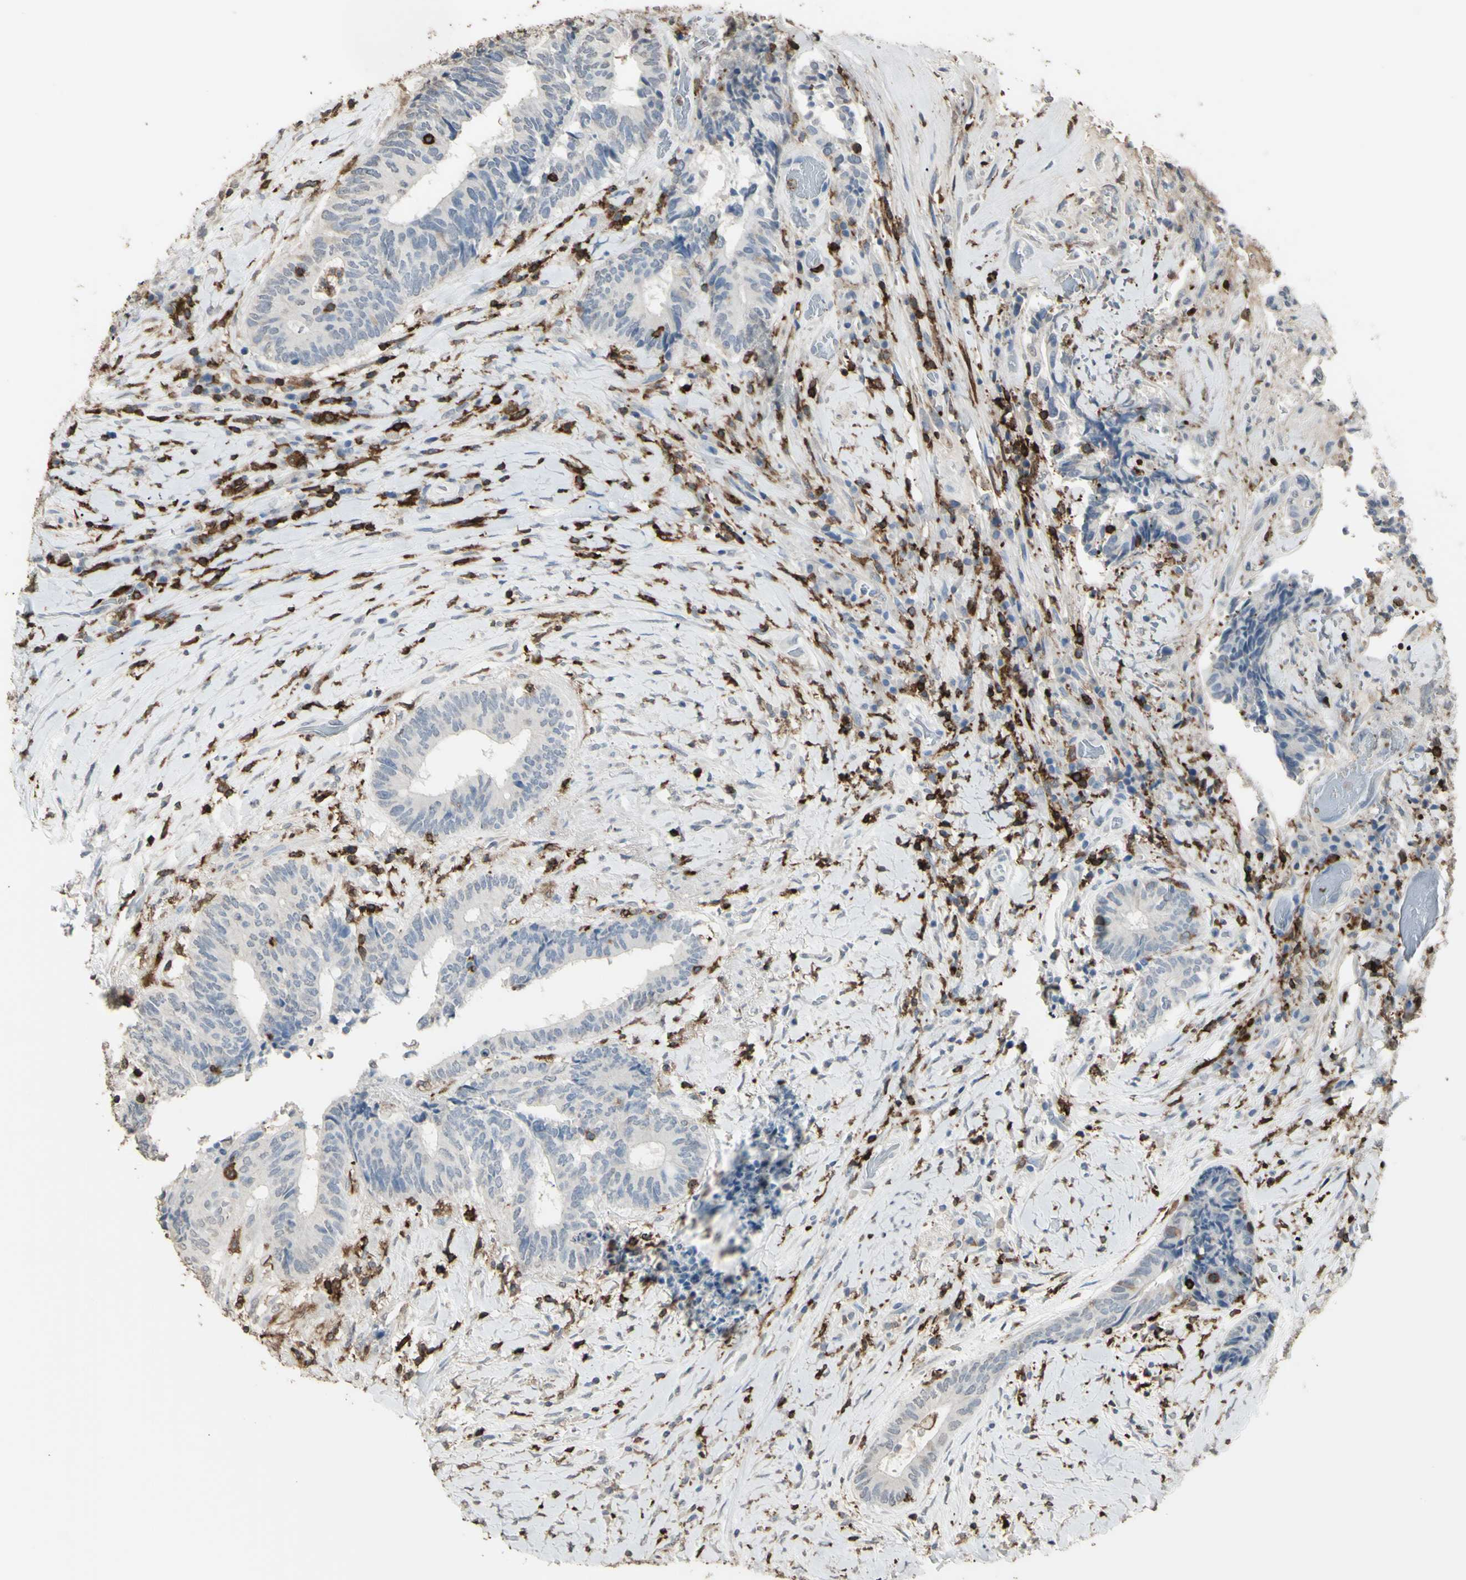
{"staining": {"intensity": "negative", "quantity": "none", "location": "none"}, "tissue": "colorectal cancer", "cell_type": "Tumor cells", "image_type": "cancer", "snomed": [{"axis": "morphology", "description": "Adenocarcinoma, NOS"}, {"axis": "topography", "description": "Rectum"}], "caption": "This is an IHC image of human adenocarcinoma (colorectal). There is no expression in tumor cells.", "gene": "PSTPIP1", "patient": {"sex": "male", "age": 63}}